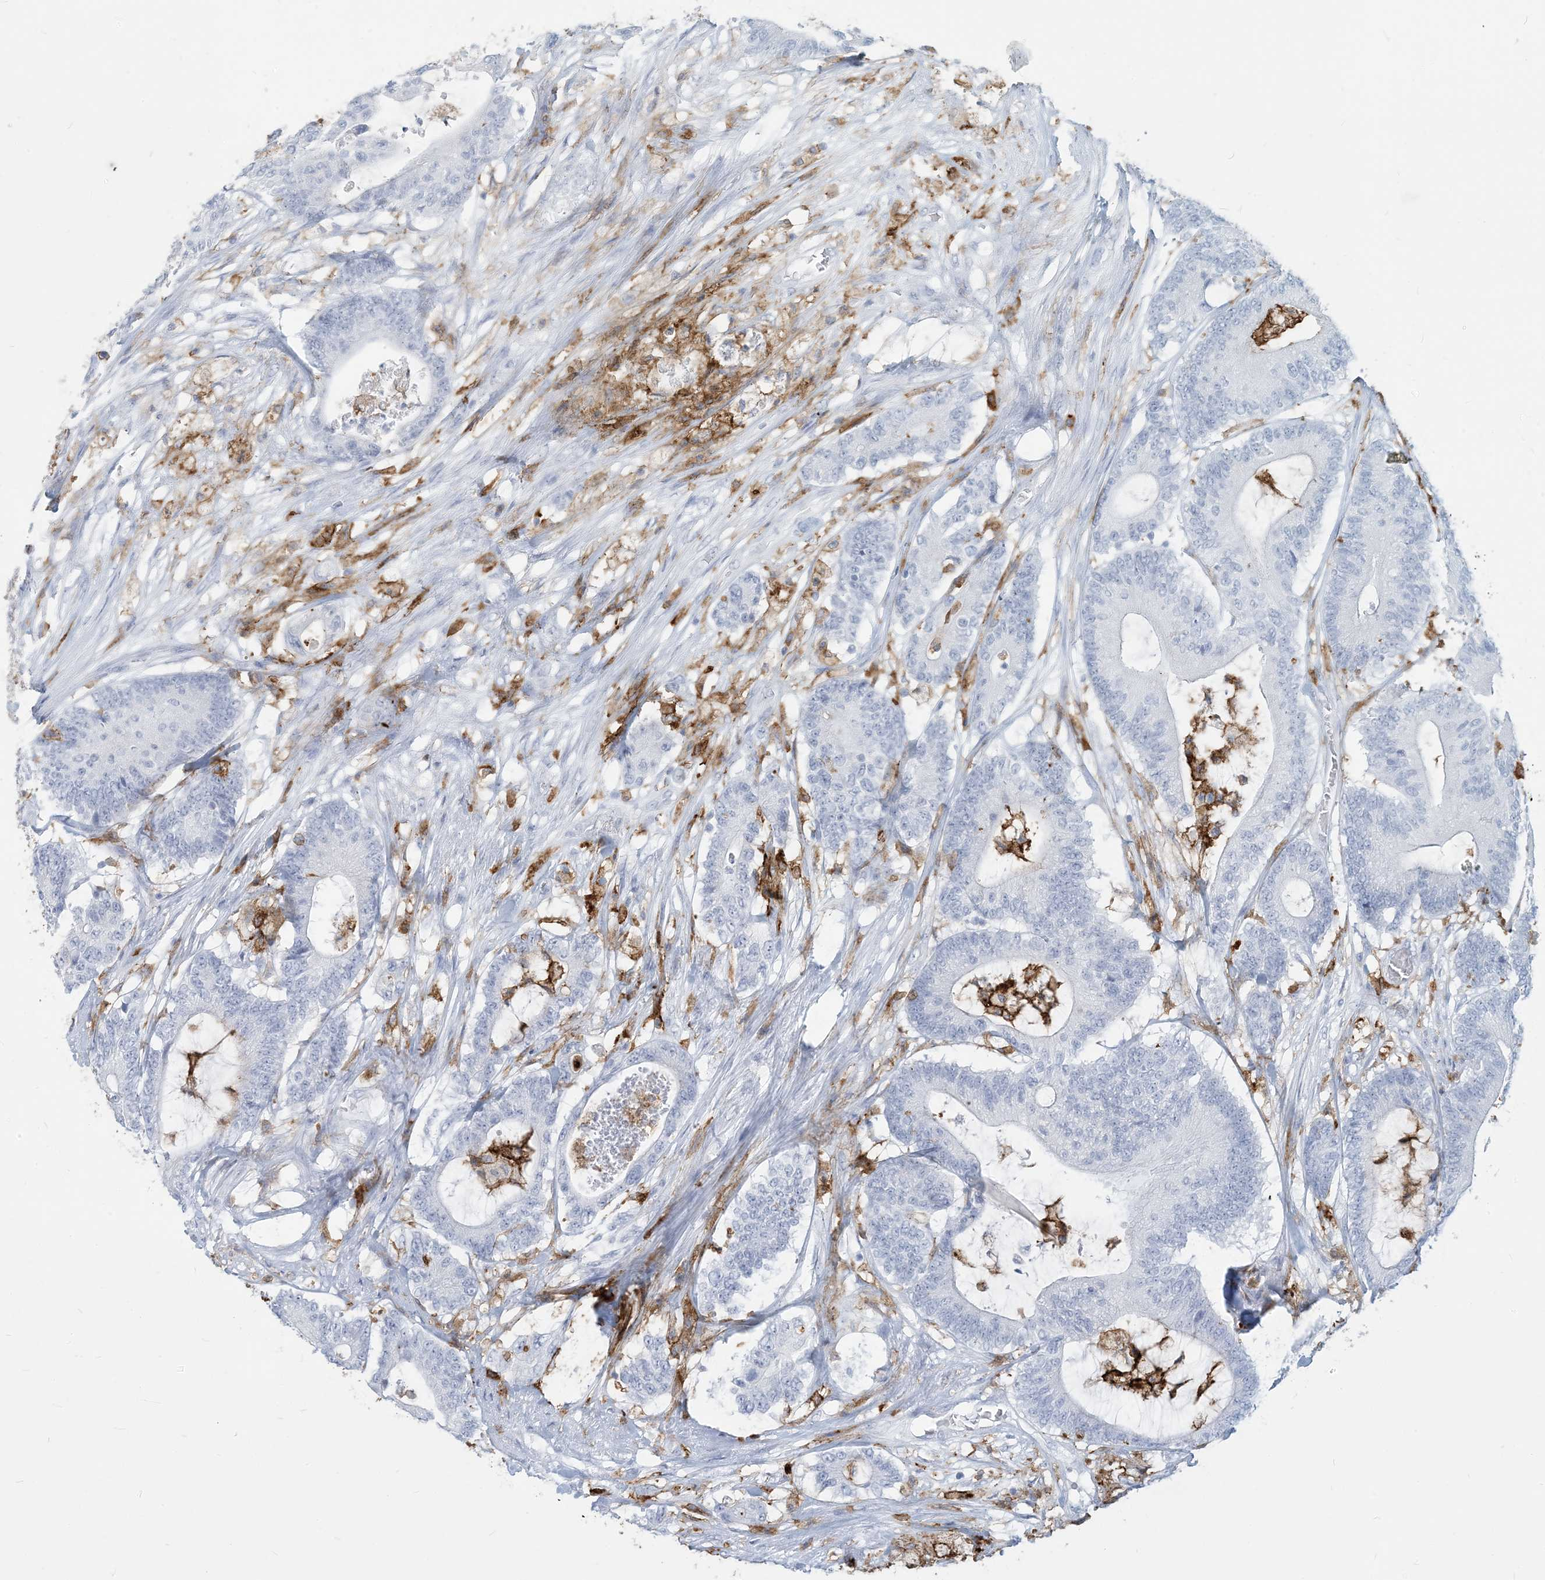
{"staining": {"intensity": "negative", "quantity": "none", "location": "none"}, "tissue": "colorectal cancer", "cell_type": "Tumor cells", "image_type": "cancer", "snomed": [{"axis": "morphology", "description": "Adenocarcinoma, NOS"}, {"axis": "topography", "description": "Colon"}], "caption": "A high-resolution photomicrograph shows immunohistochemistry staining of colorectal adenocarcinoma, which shows no significant positivity in tumor cells.", "gene": "HLA-DRB1", "patient": {"sex": "female", "age": 84}}